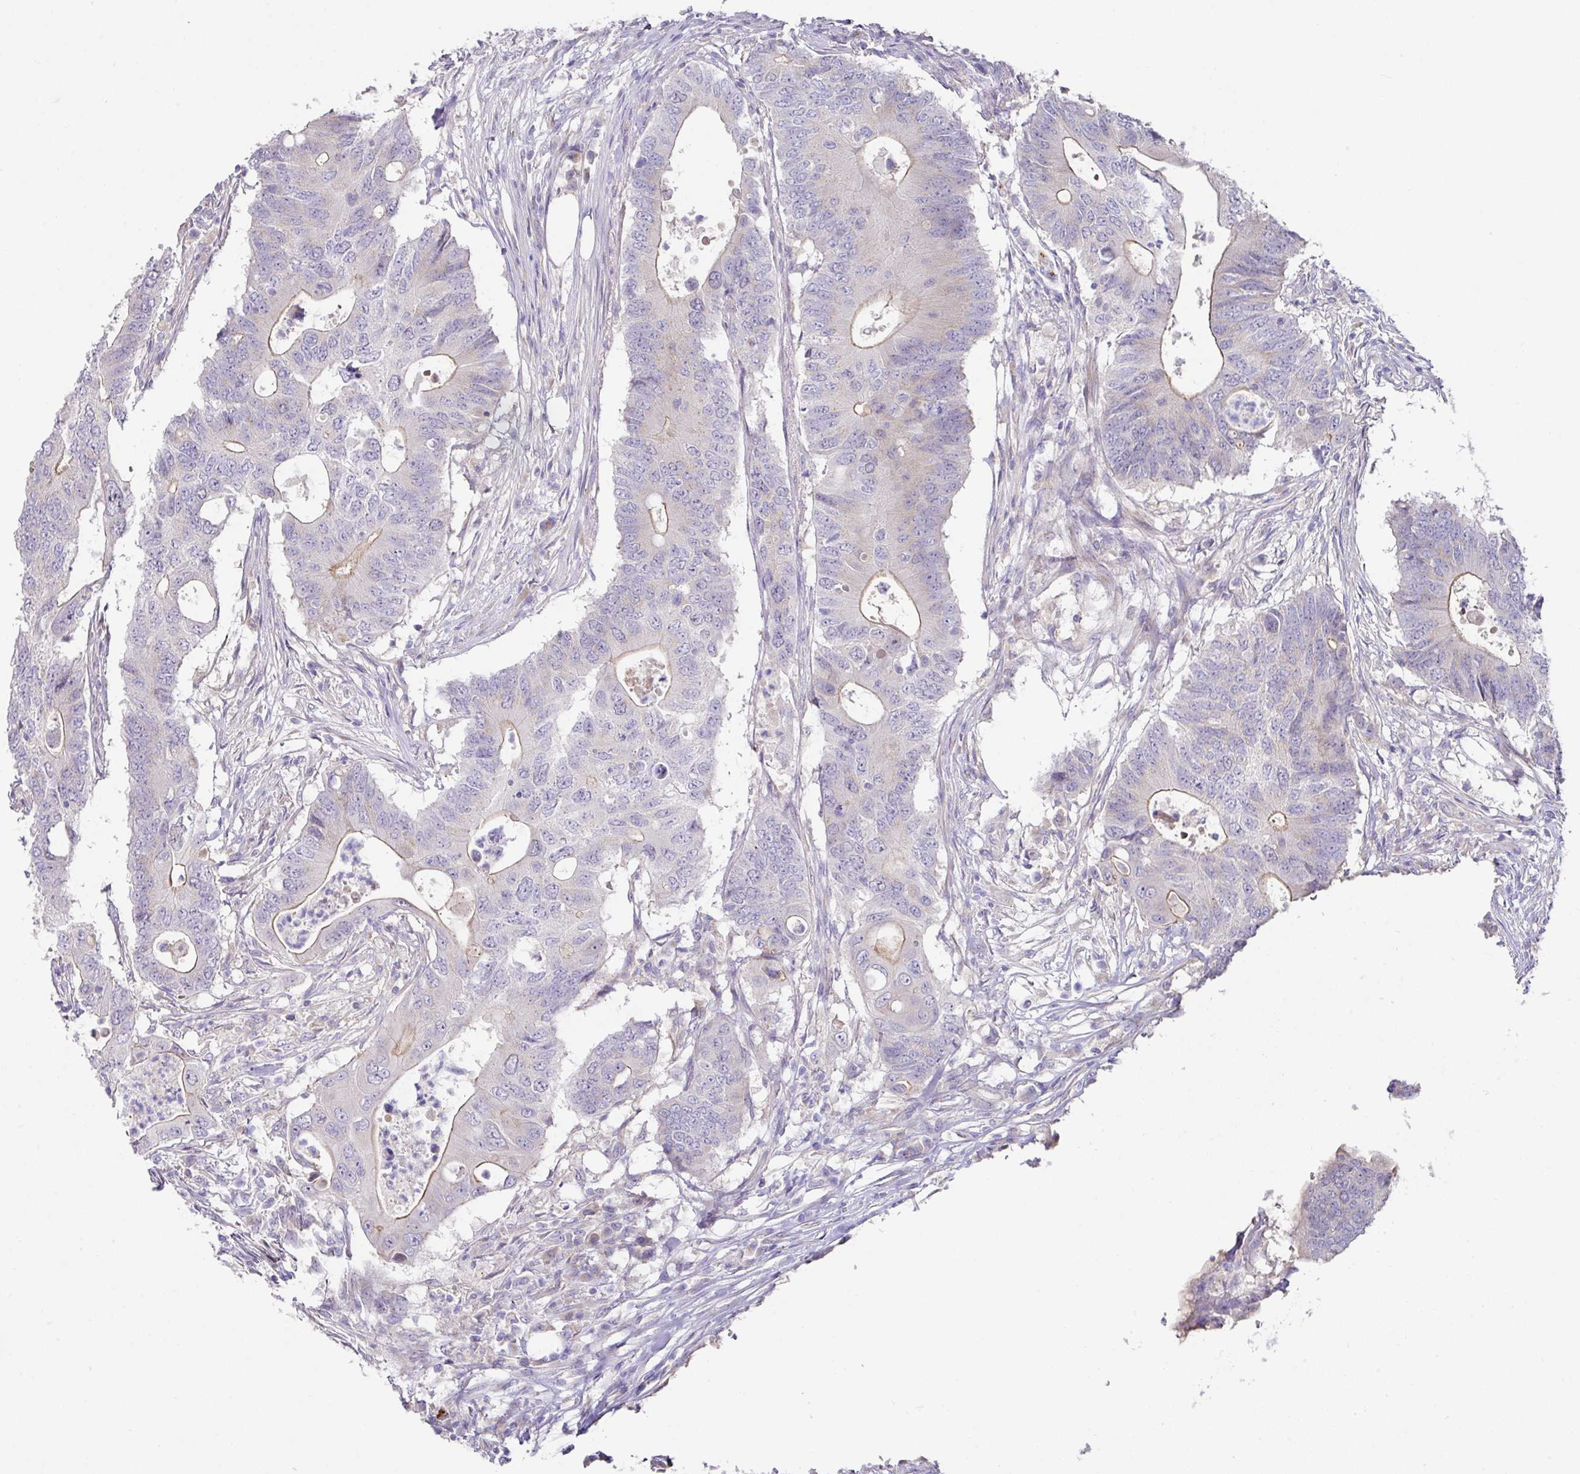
{"staining": {"intensity": "negative", "quantity": "none", "location": "none"}, "tissue": "colorectal cancer", "cell_type": "Tumor cells", "image_type": "cancer", "snomed": [{"axis": "morphology", "description": "Adenocarcinoma, NOS"}, {"axis": "topography", "description": "Colon"}], "caption": "Immunohistochemistry of colorectal cancer reveals no positivity in tumor cells.", "gene": "TARM1", "patient": {"sex": "male", "age": 71}}